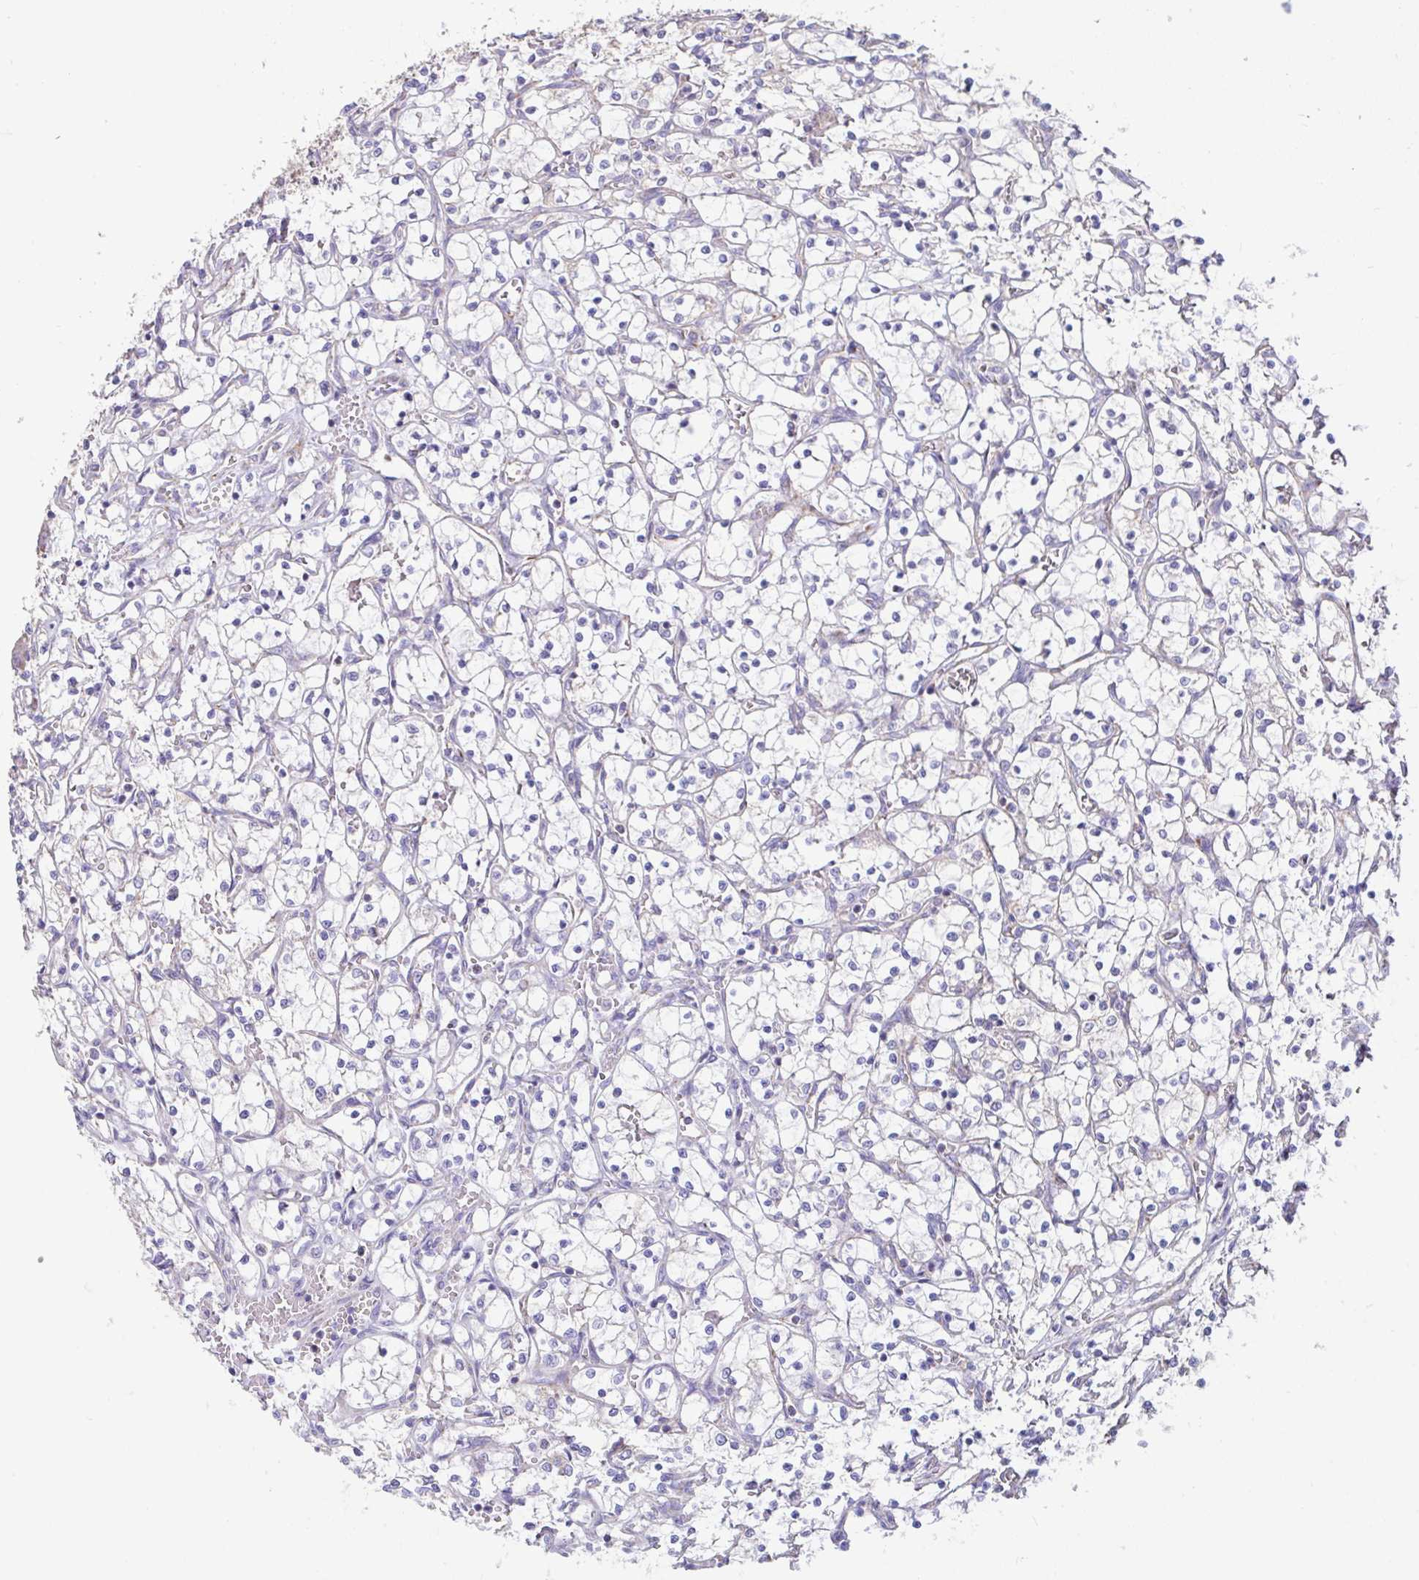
{"staining": {"intensity": "negative", "quantity": "none", "location": "none"}, "tissue": "renal cancer", "cell_type": "Tumor cells", "image_type": "cancer", "snomed": [{"axis": "morphology", "description": "Adenocarcinoma, NOS"}, {"axis": "topography", "description": "Kidney"}], "caption": "High power microscopy histopathology image of an IHC photomicrograph of adenocarcinoma (renal), revealing no significant staining in tumor cells. The staining is performed using DAB (3,3'-diaminobenzidine) brown chromogen with nuclei counter-stained in using hematoxylin.", "gene": "DOK7", "patient": {"sex": "female", "age": 69}}